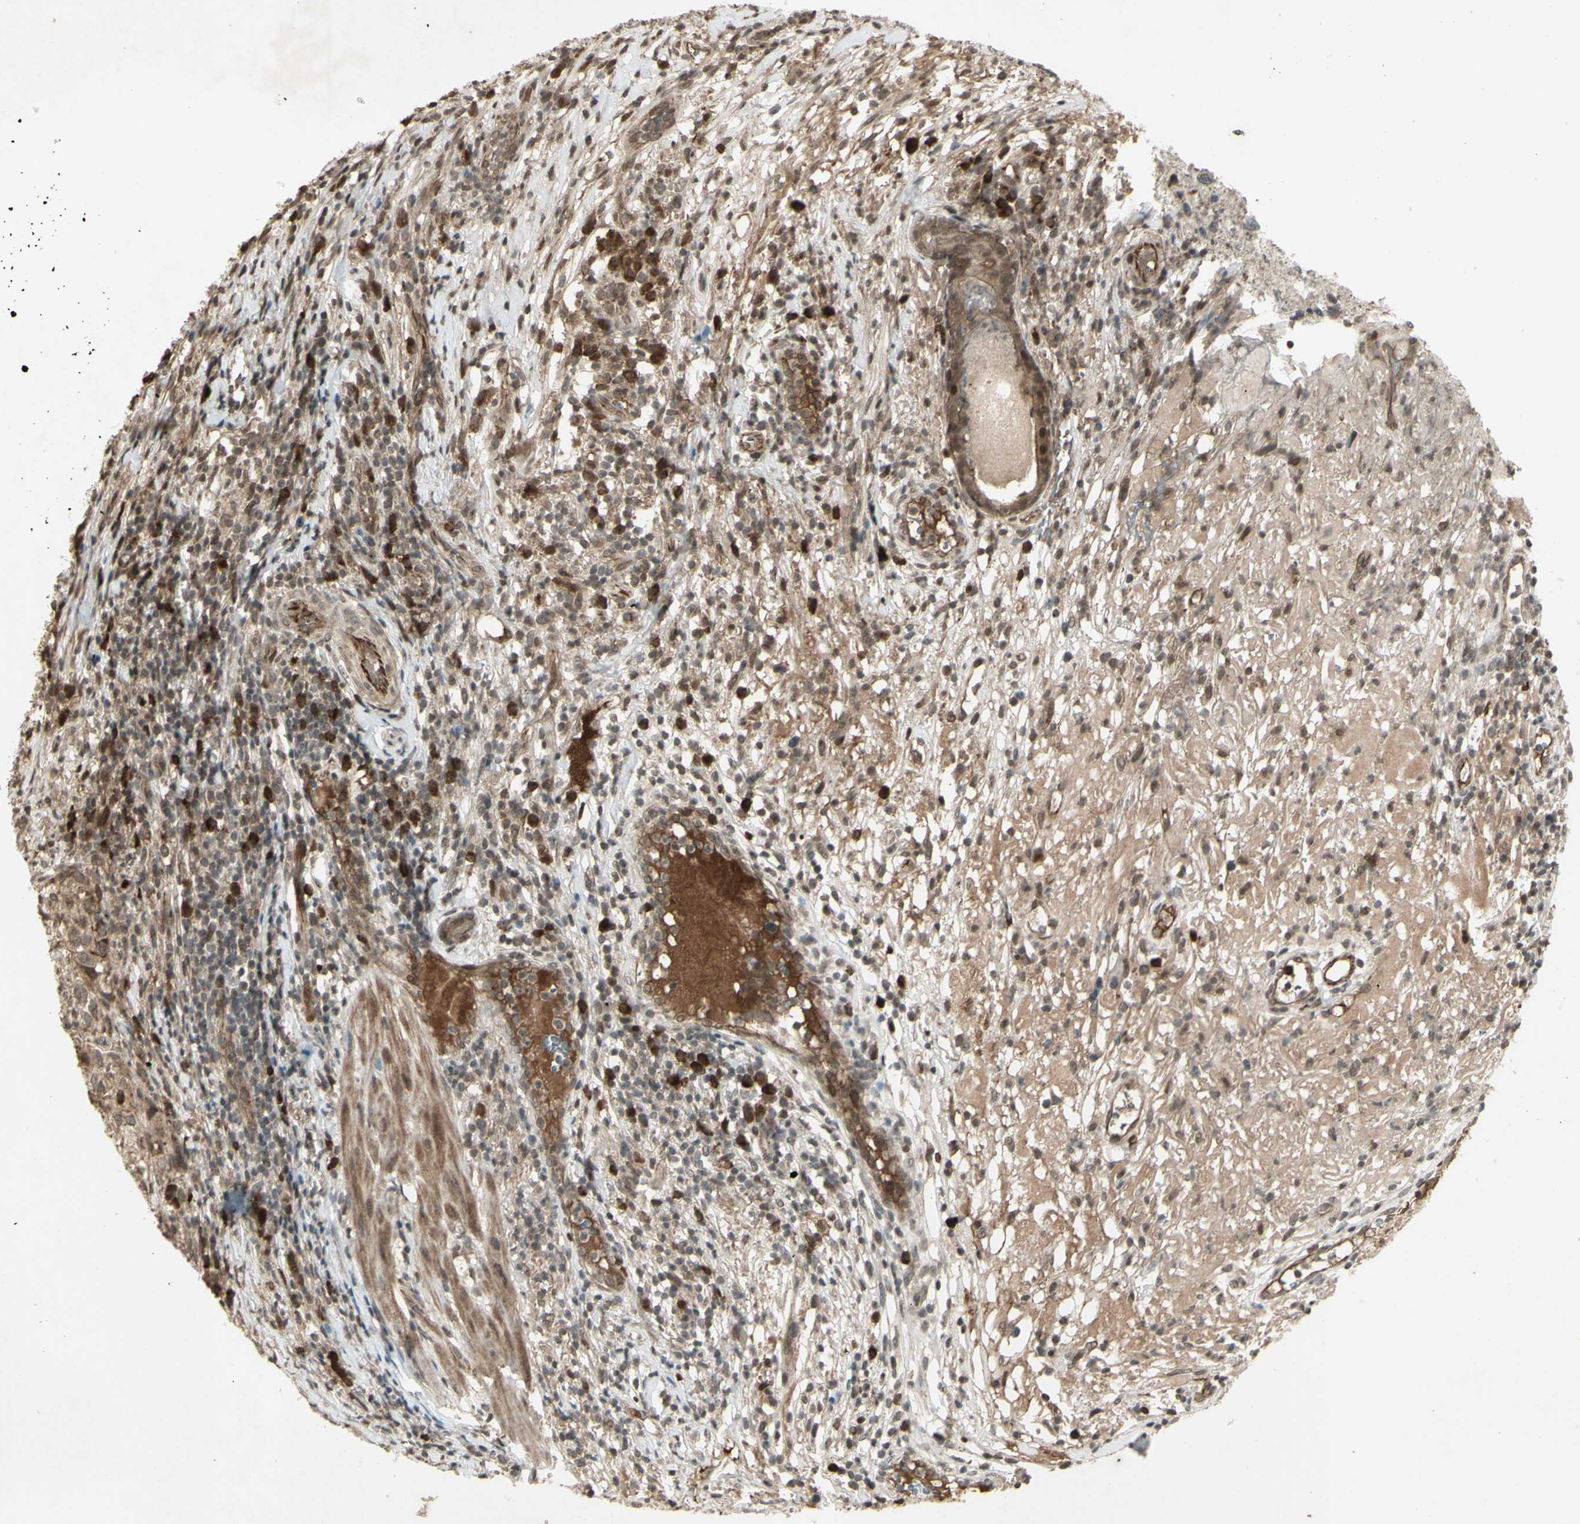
{"staining": {"intensity": "weak", "quantity": ">75%", "location": "cytoplasmic/membranous"}, "tissue": "melanoma", "cell_type": "Tumor cells", "image_type": "cancer", "snomed": [{"axis": "morphology", "description": "Necrosis, NOS"}, {"axis": "morphology", "description": "Malignant melanoma, NOS"}, {"axis": "topography", "description": "Skin"}], "caption": "Melanoma stained with a protein marker exhibits weak staining in tumor cells.", "gene": "BLNK", "patient": {"sex": "female", "age": 87}}